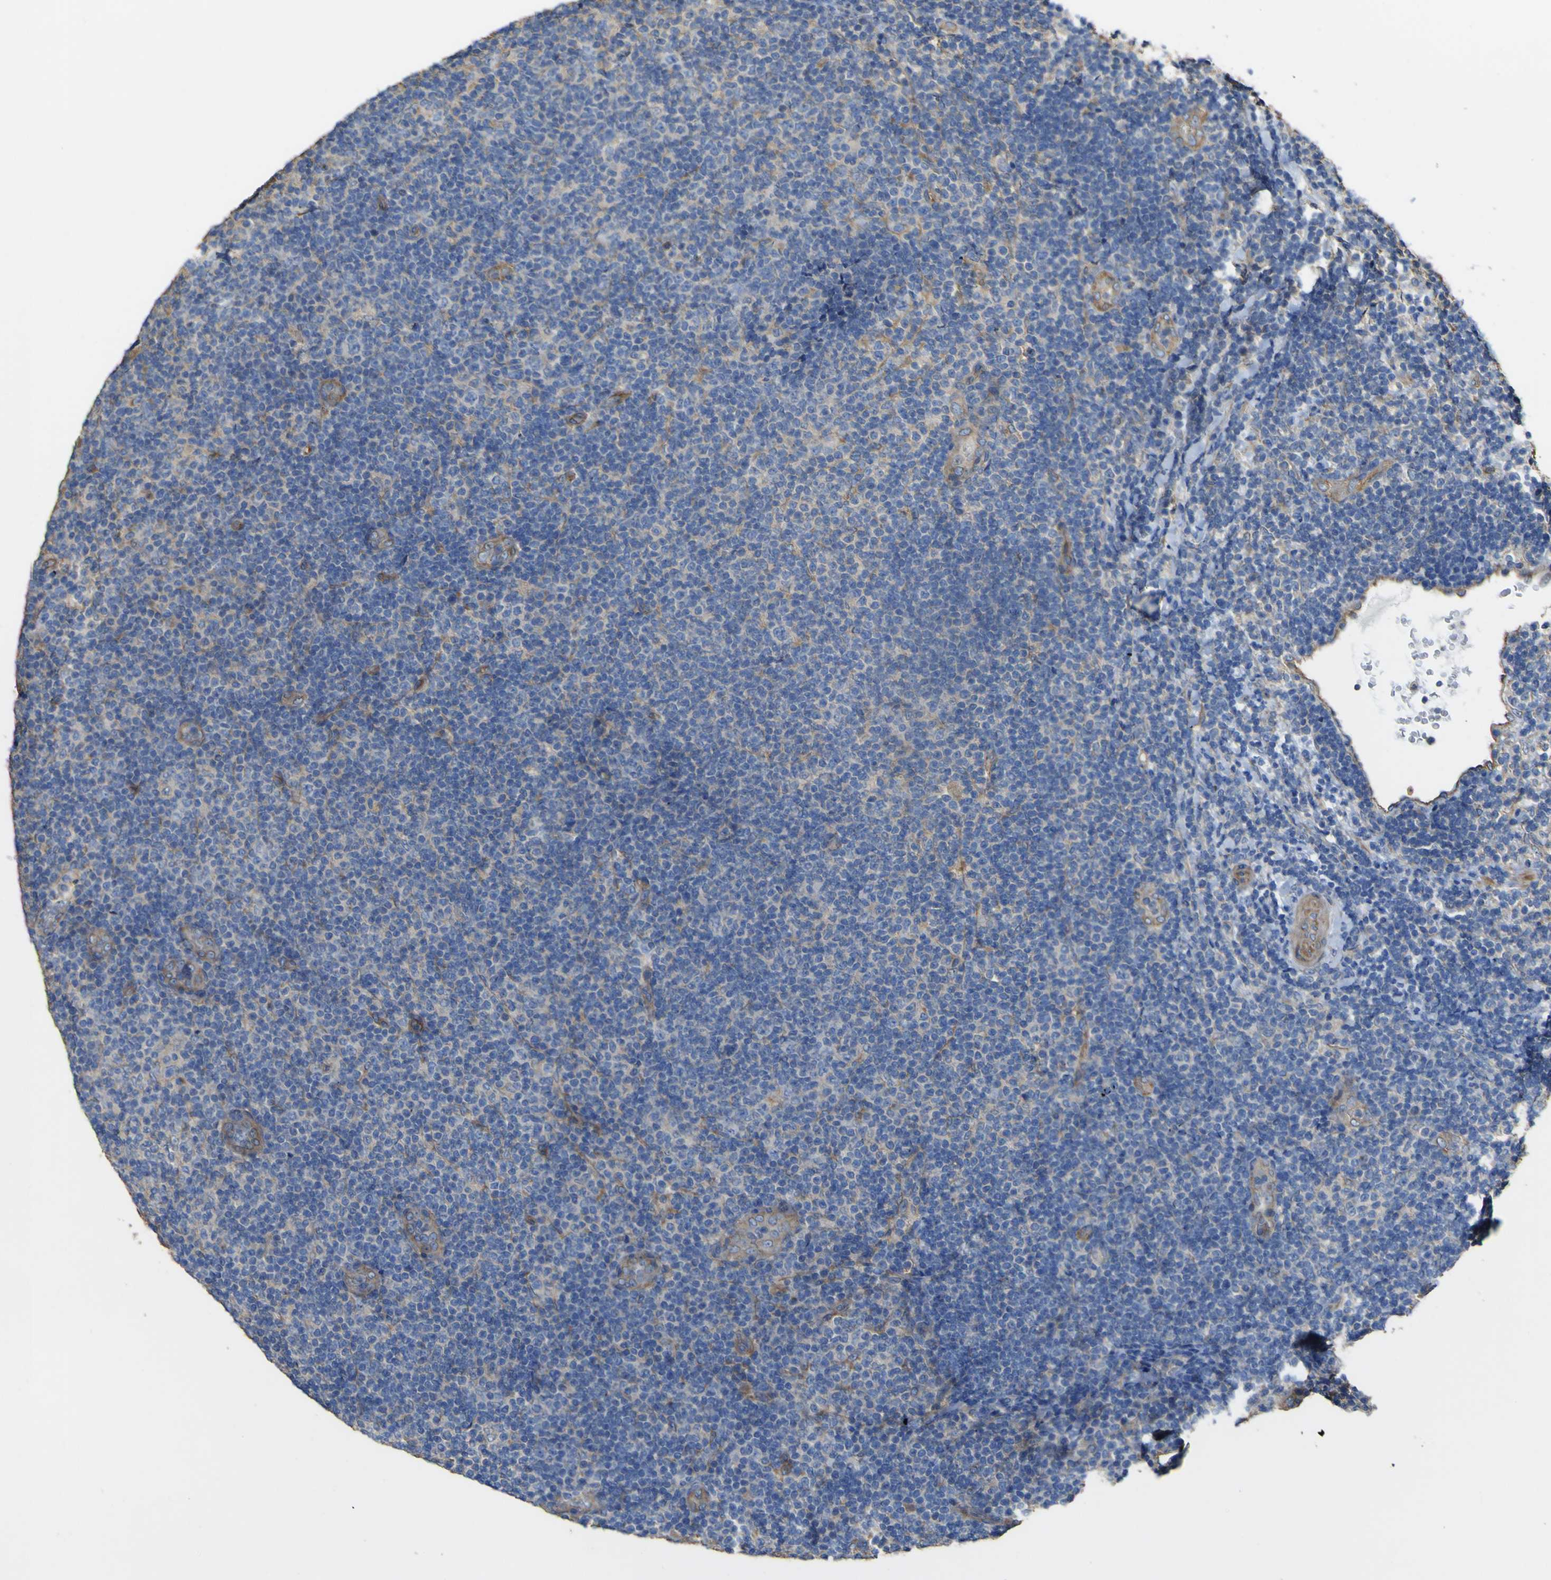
{"staining": {"intensity": "weak", "quantity": "<25%", "location": "cytoplasmic/membranous"}, "tissue": "lymphoma", "cell_type": "Tumor cells", "image_type": "cancer", "snomed": [{"axis": "morphology", "description": "Malignant lymphoma, non-Hodgkin's type, High grade"}, {"axis": "topography", "description": "Lymph node"}], "caption": "IHC of human high-grade malignant lymphoma, non-Hodgkin's type shows no positivity in tumor cells.", "gene": "TNFSF15", "patient": {"sex": "female", "age": 76}}